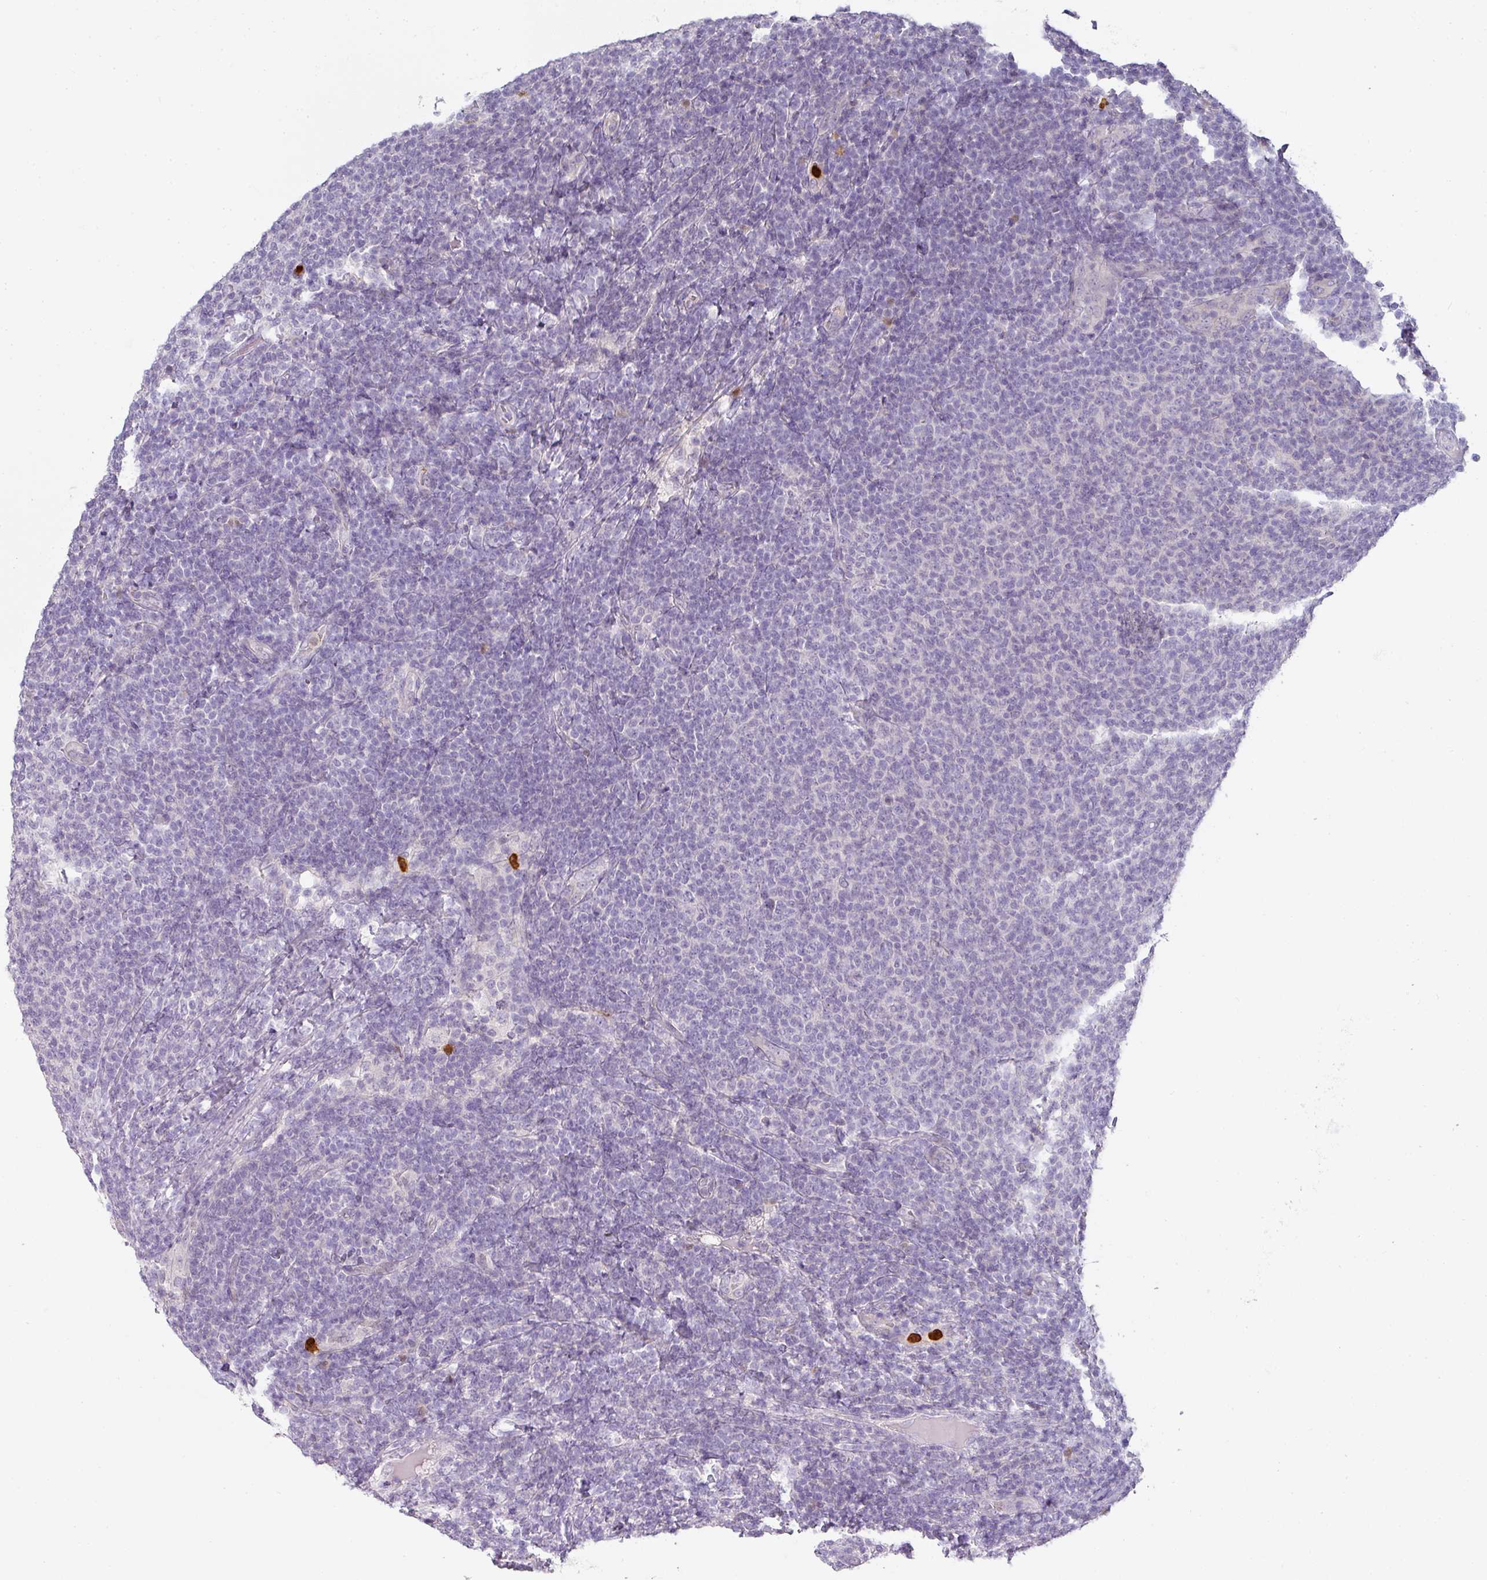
{"staining": {"intensity": "negative", "quantity": "none", "location": "none"}, "tissue": "lymphoma", "cell_type": "Tumor cells", "image_type": "cancer", "snomed": [{"axis": "morphology", "description": "Malignant lymphoma, non-Hodgkin's type, Low grade"}, {"axis": "topography", "description": "Lymph node"}], "caption": "This is a histopathology image of immunohistochemistry staining of lymphoma, which shows no expression in tumor cells. Nuclei are stained in blue.", "gene": "HHEX", "patient": {"sex": "male", "age": 66}}